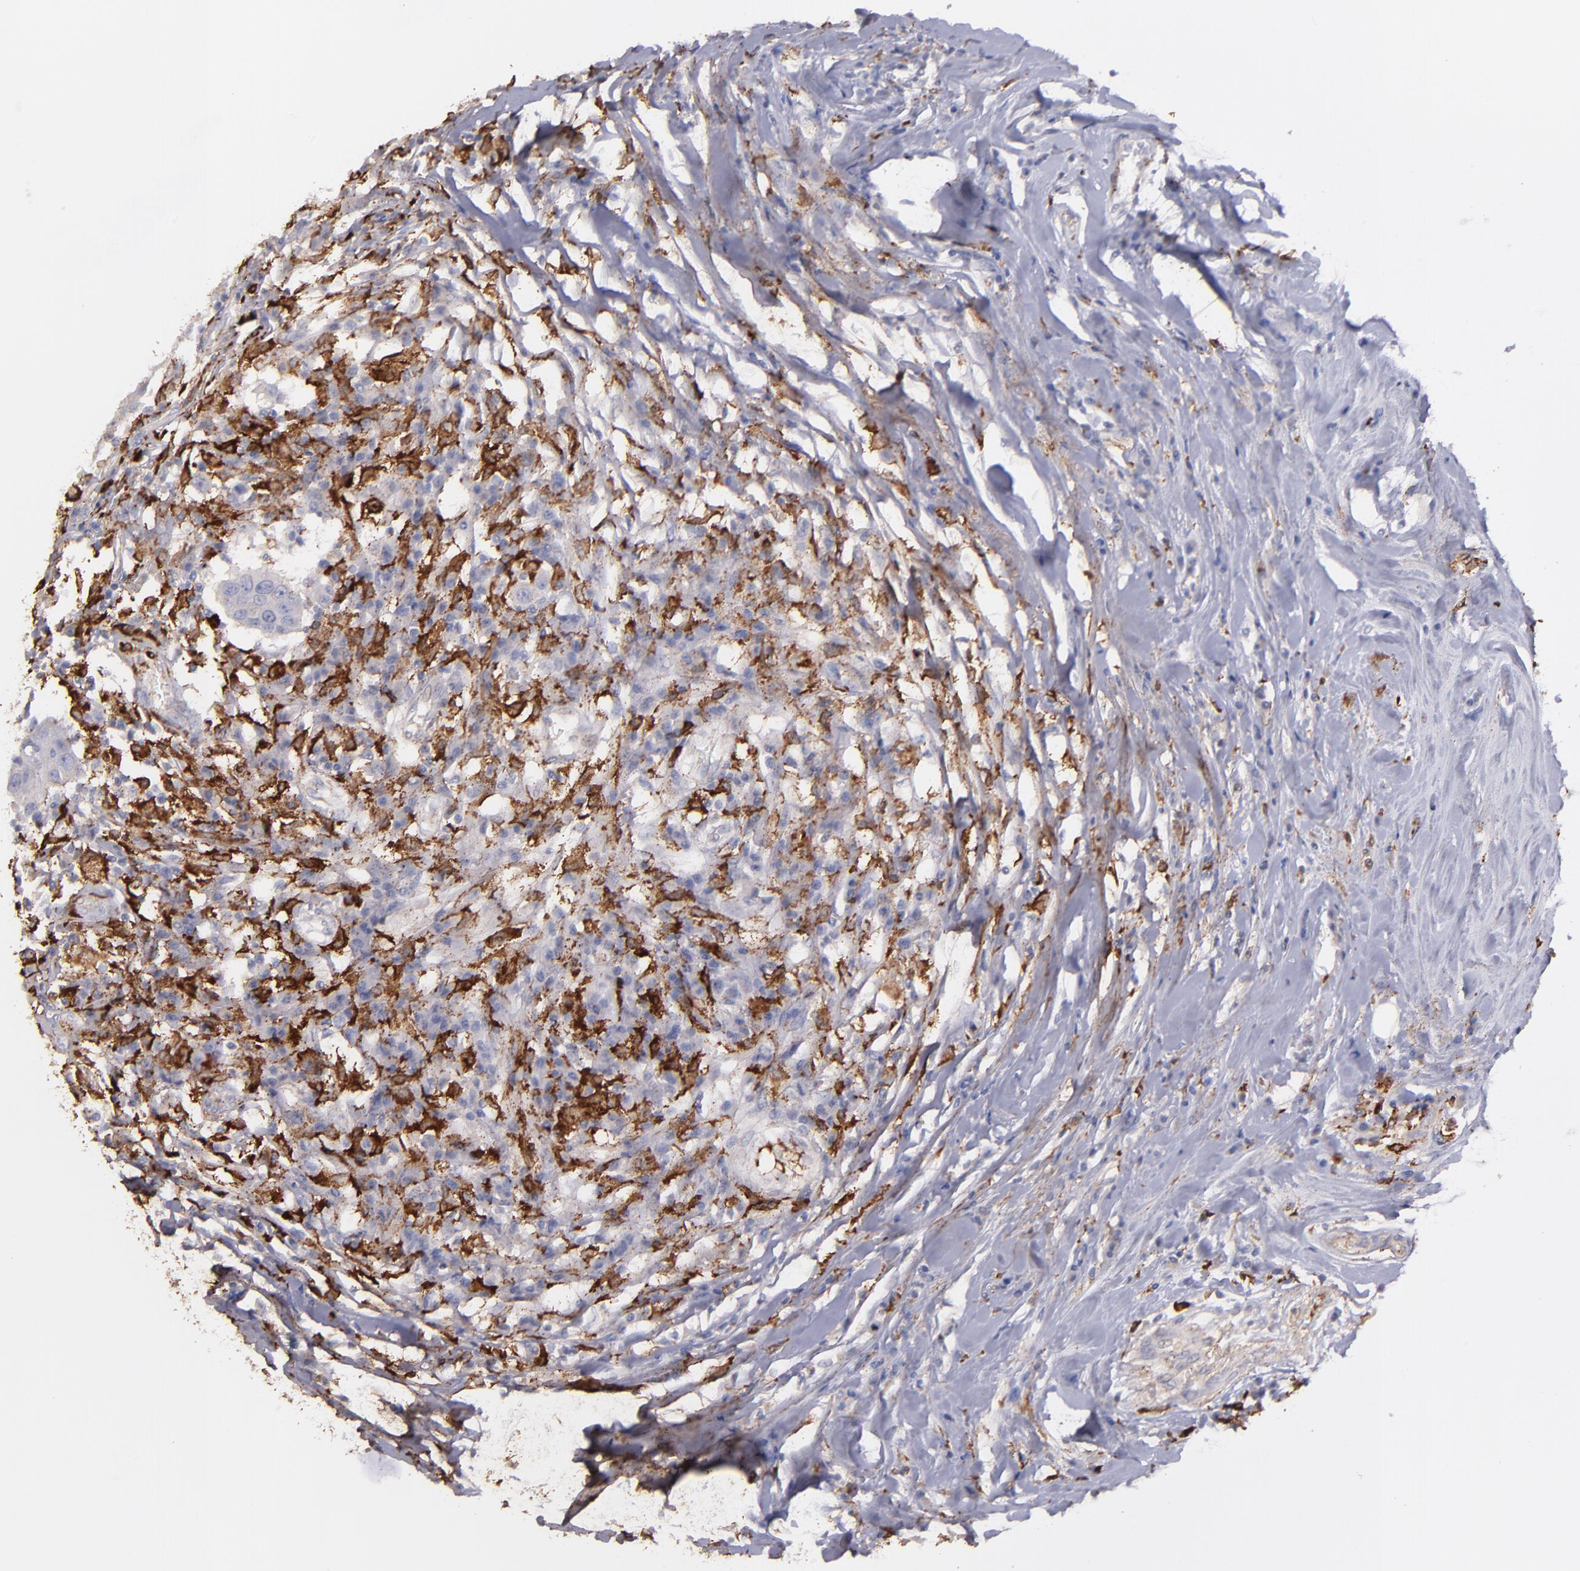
{"staining": {"intensity": "weak", "quantity": "25%-75%", "location": "cytoplasmic/membranous"}, "tissue": "breast cancer", "cell_type": "Tumor cells", "image_type": "cancer", "snomed": [{"axis": "morphology", "description": "Duct carcinoma"}, {"axis": "topography", "description": "Breast"}], "caption": "This image reveals immunohistochemistry (IHC) staining of human intraductal carcinoma (breast), with low weak cytoplasmic/membranous staining in about 25%-75% of tumor cells.", "gene": "C1QA", "patient": {"sex": "female", "age": 27}}